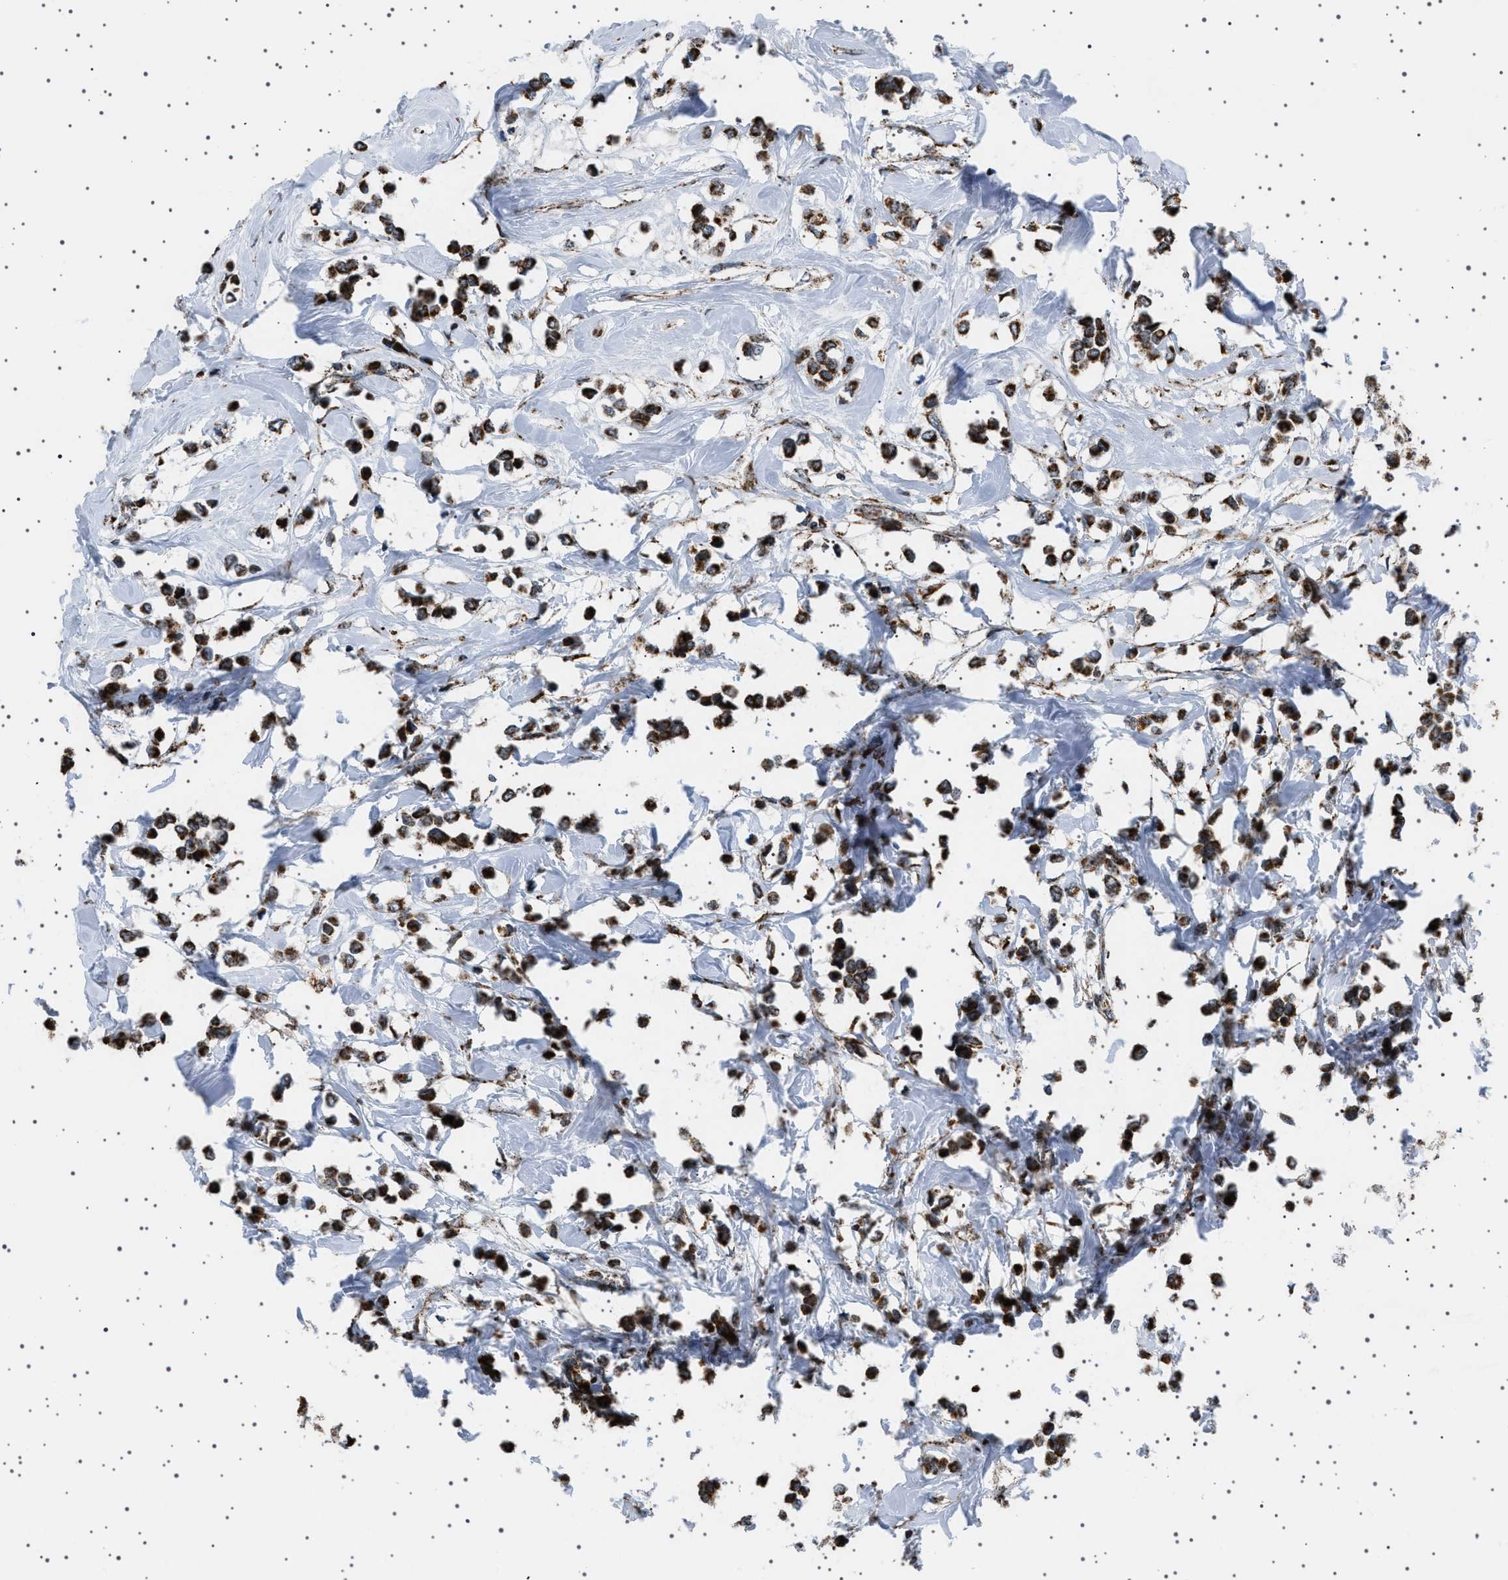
{"staining": {"intensity": "moderate", "quantity": ">75%", "location": "cytoplasmic/membranous"}, "tissue": "breast cancer", "cell_type": "Tumor cells", "image_type": "cancer", "snomed": [{"axis": "morphology", "description": "Lobular carcinoma"}, {"axis": "topography", "description": "Breast"}], "caption": "Lobular carcinoma (breast) was stained to show a protein in brown. There is medium levels of moderate cytoplasmic/membranous staining in about >75% of tumor cells.", "gene": "MELK", "patient": {"sex": "female", "age": 51}}